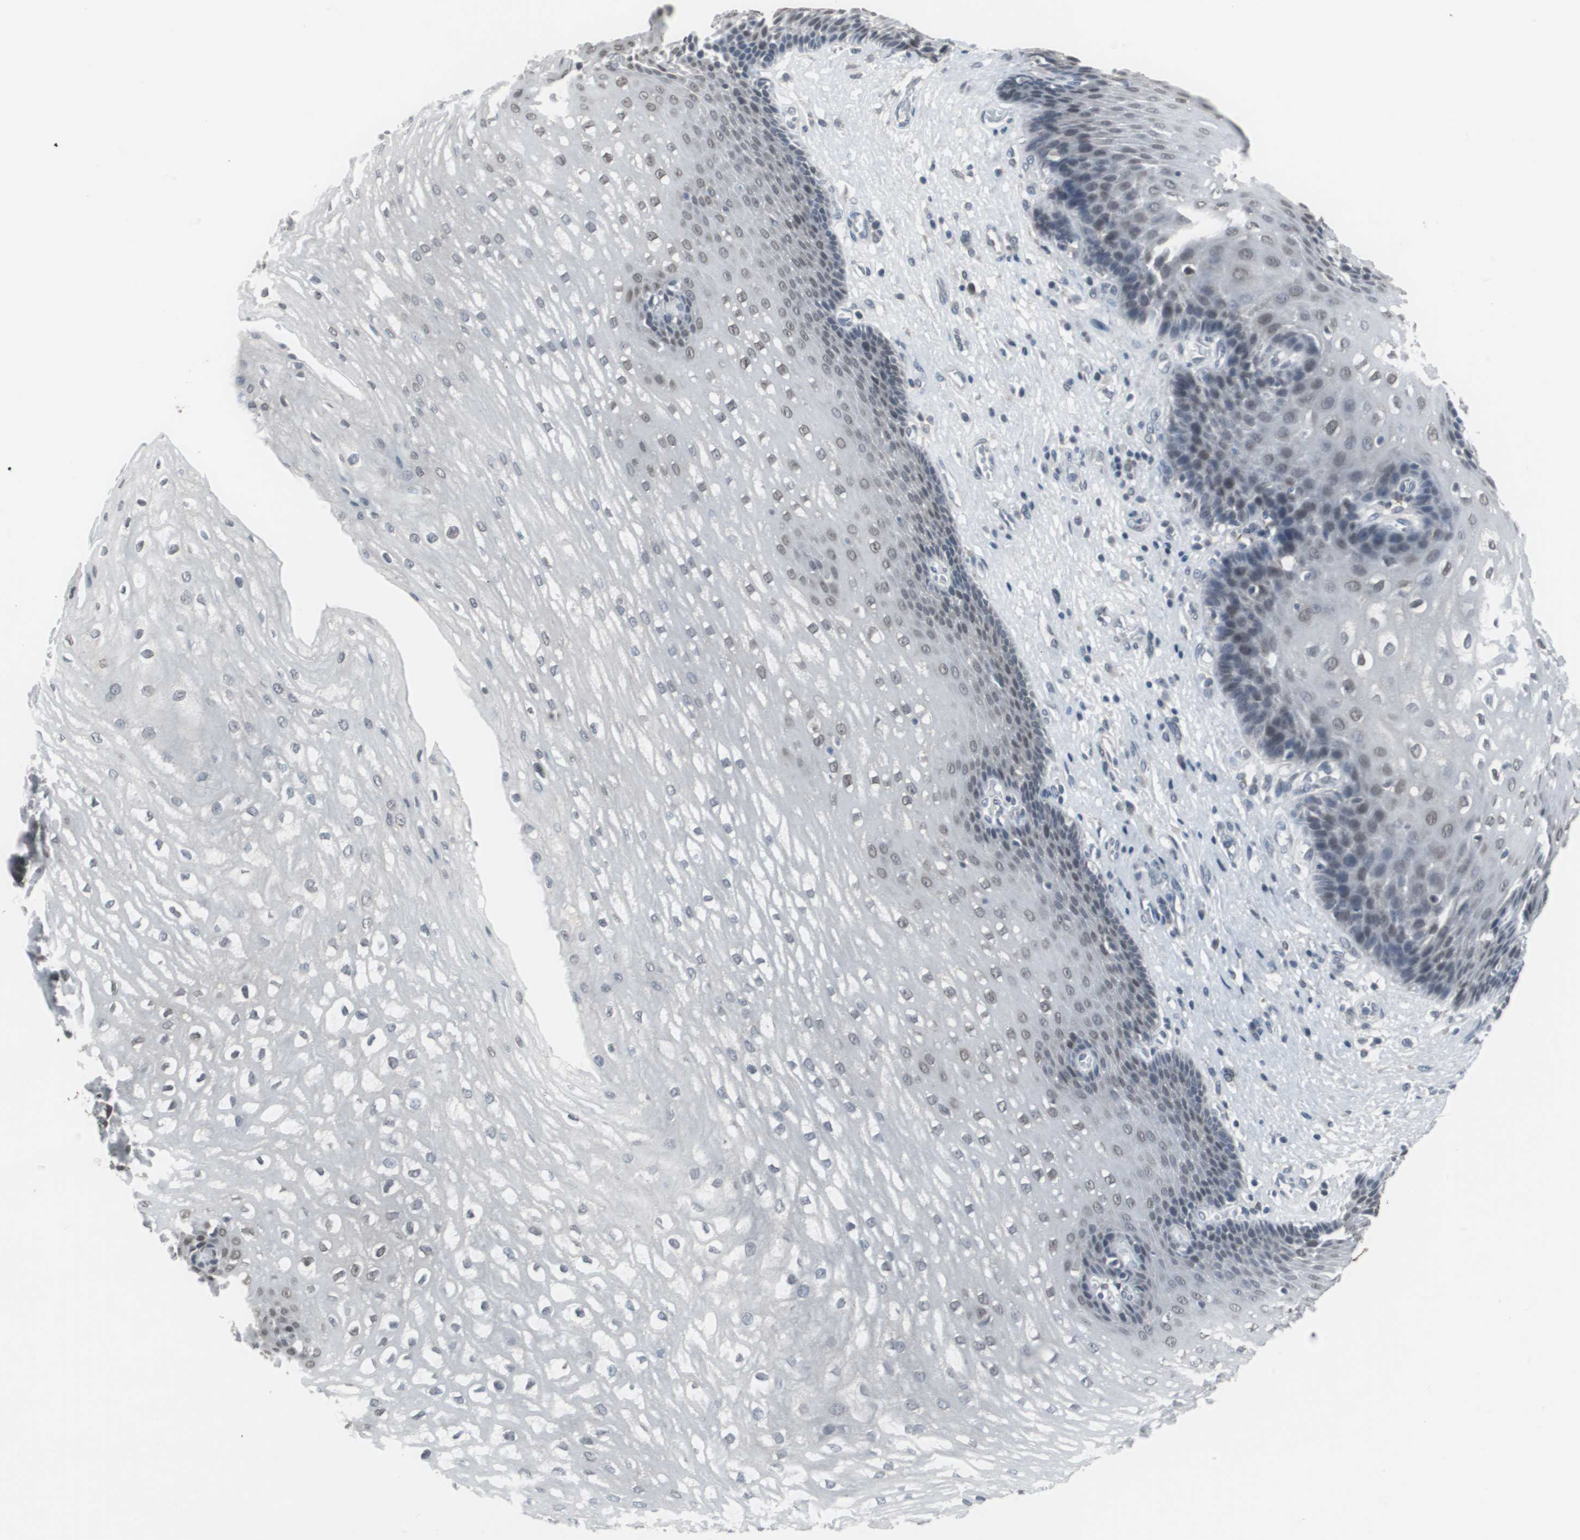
{"staining": {"intensity": "moderate", "quantity": "25%-75%", "location": "nuclear"}, "tissue": "esophagus", "cell_type": "Squamous epithelial cells", "image_type": "normal", "snomed": [{"axis": "morphology", "description": "Normal tissue, NOS"}, {"axis": "topography", "description": "Esophagus"}], "caption": "Protein staining of benign esophagus reveals moderate nuclear positivity in about 25%-75% of squamous epithelial cells. (Stains: DAB (3,3'-diaminobenzidine) in brown, nuclei in blue, Microscopy: brightfield microscopy at high magnification).", "gene": "FOXP4", "patient": {"sex": "male", "age": 48}}